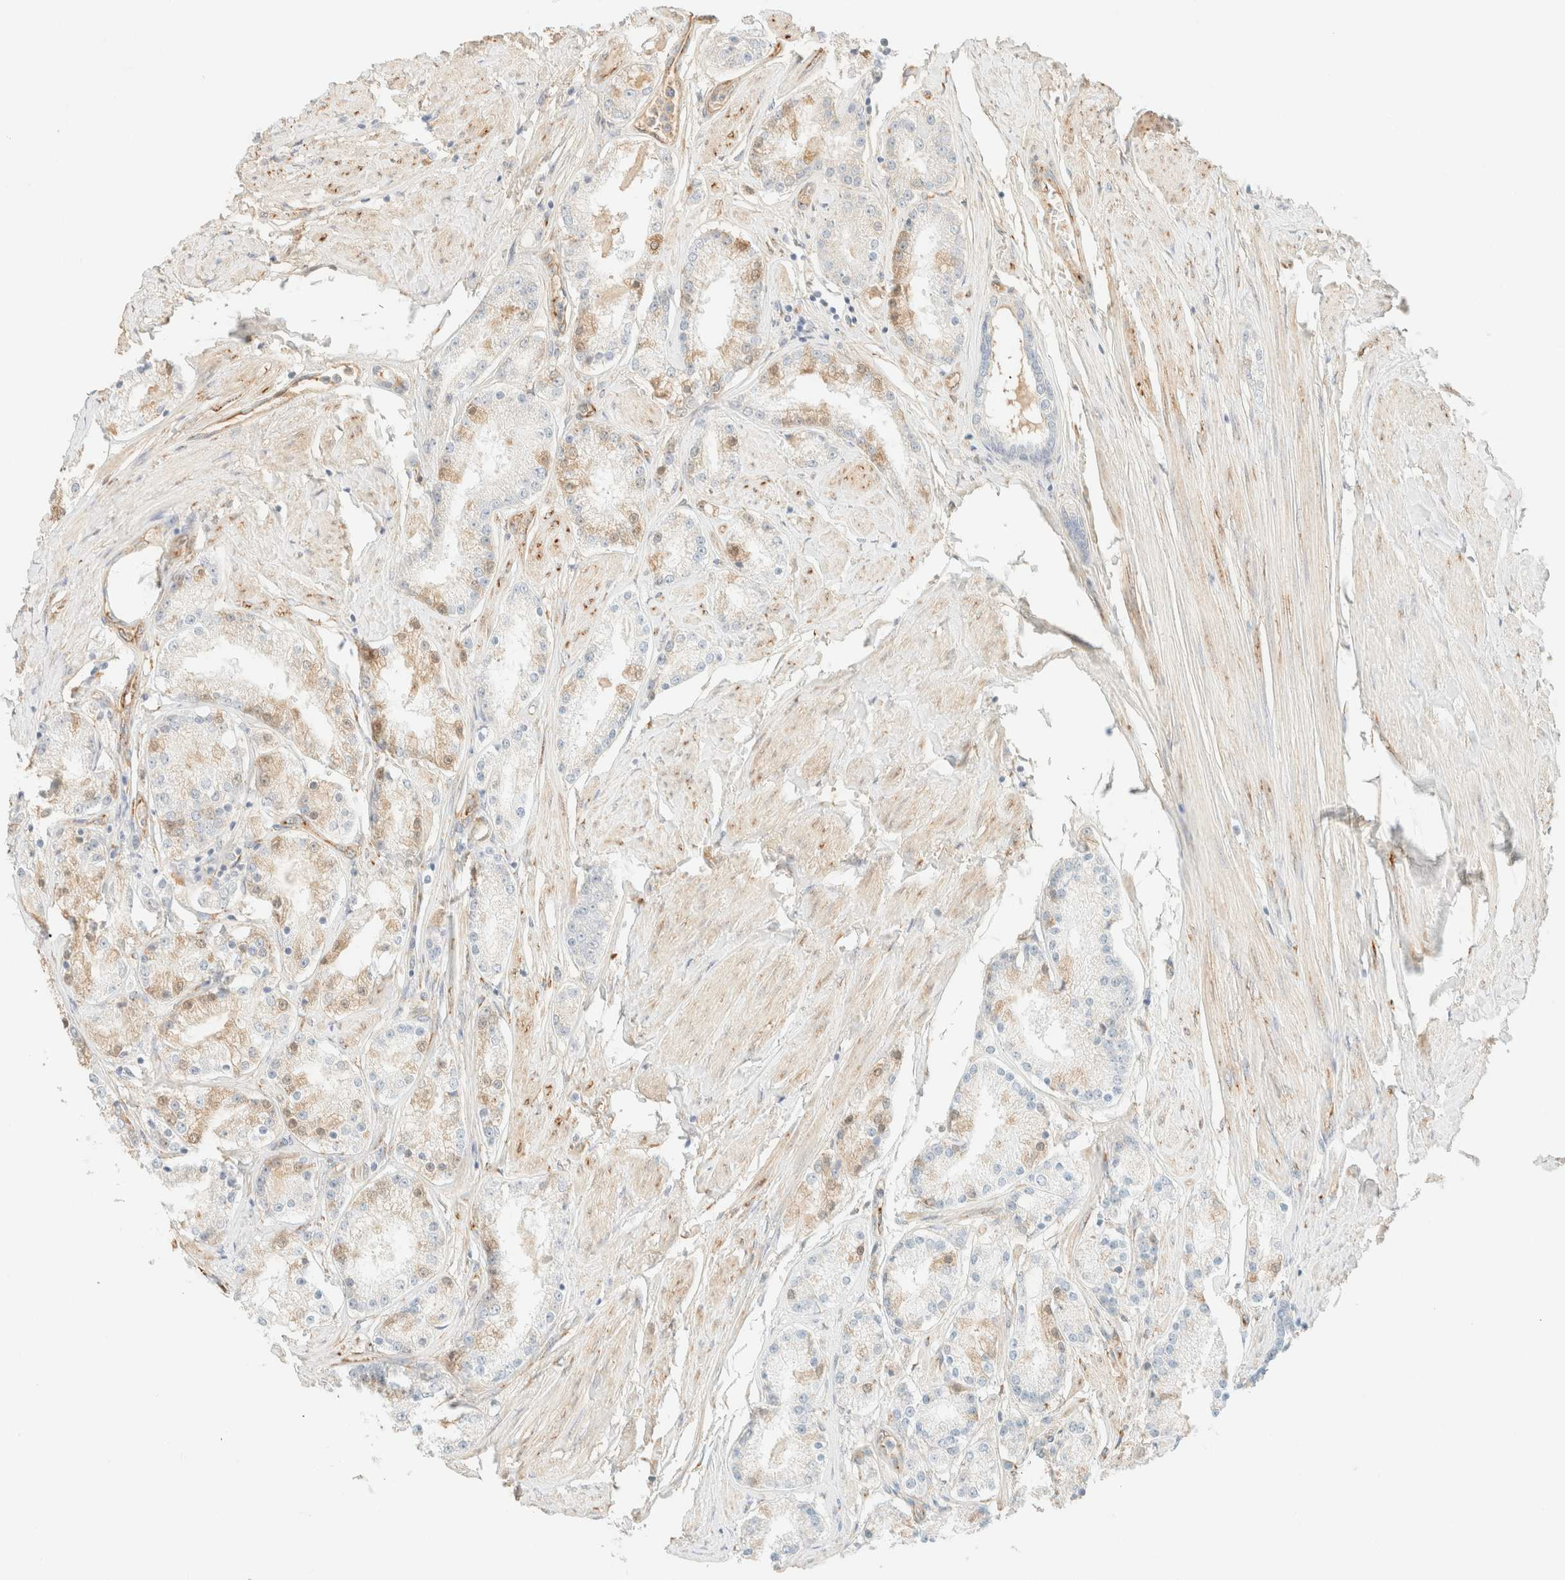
{"staining": {"intensity": "moderate", "quantity": "<25%", "location": "cytoplasmic/membranous"}, "tissue": "prostate cancer", "cell_type": "Tumor cells", "image_type": "cancer", "snomed": [{"axis": "morphology", "description": "Adenocarcinoma, Low grade"}, {"axis": "topography", "description": "Prostate"}], "caption": "Prostate cancer (low-grade adenocarcinoma) stained with DAB (3,3'-diaminobenzidine) immunohistochemistry demonstrates low levels of moderate cytoplasmic/membranous expression in approximately <25% of tumor cells.", "gene": "SPARCL1", "patient": {"sex": "male", "age": 63}}